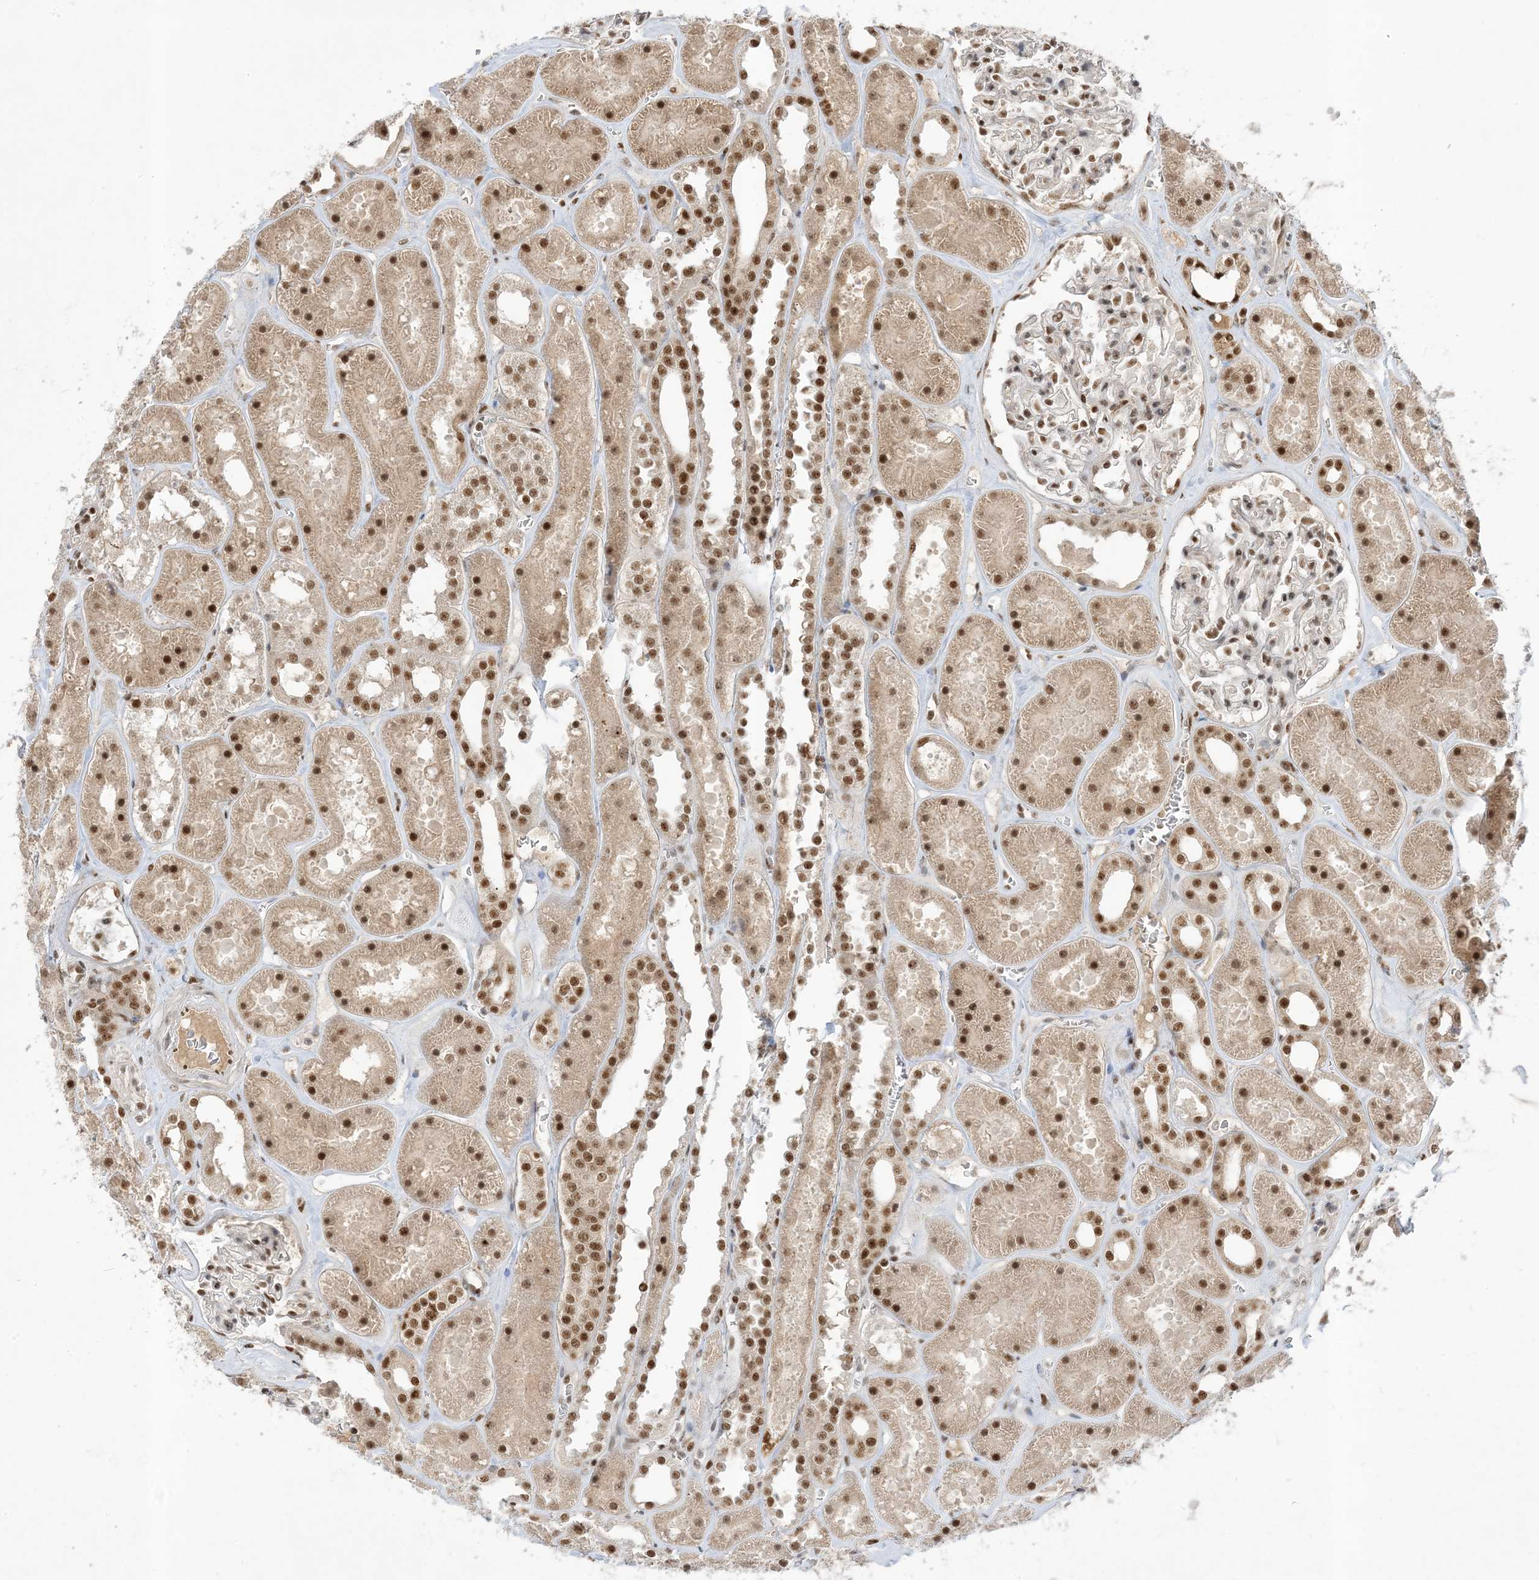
{"staining": {"intensity": "moderate", "quantity": "25%-75%", "location": "nuclear"}, "tissue": "kidney", "cell_type": "Cells in glomeruli", "image_type": "normal", "snomed": [{"axis": "morphology", "description": "Normal tissue, NOS"}, {"axis": "topography", "description": "Kidney"}], "caption": "Kidney stained for a protein exhibits moderate nuclear positivity in cells in glomeruli. (DAB (3,3'-diaminobenzidine) IHC, brown staining for protein, blue staining for nuclei).", "gene": "PPIL2", "patient": {"sex": "female", "age": 41}}